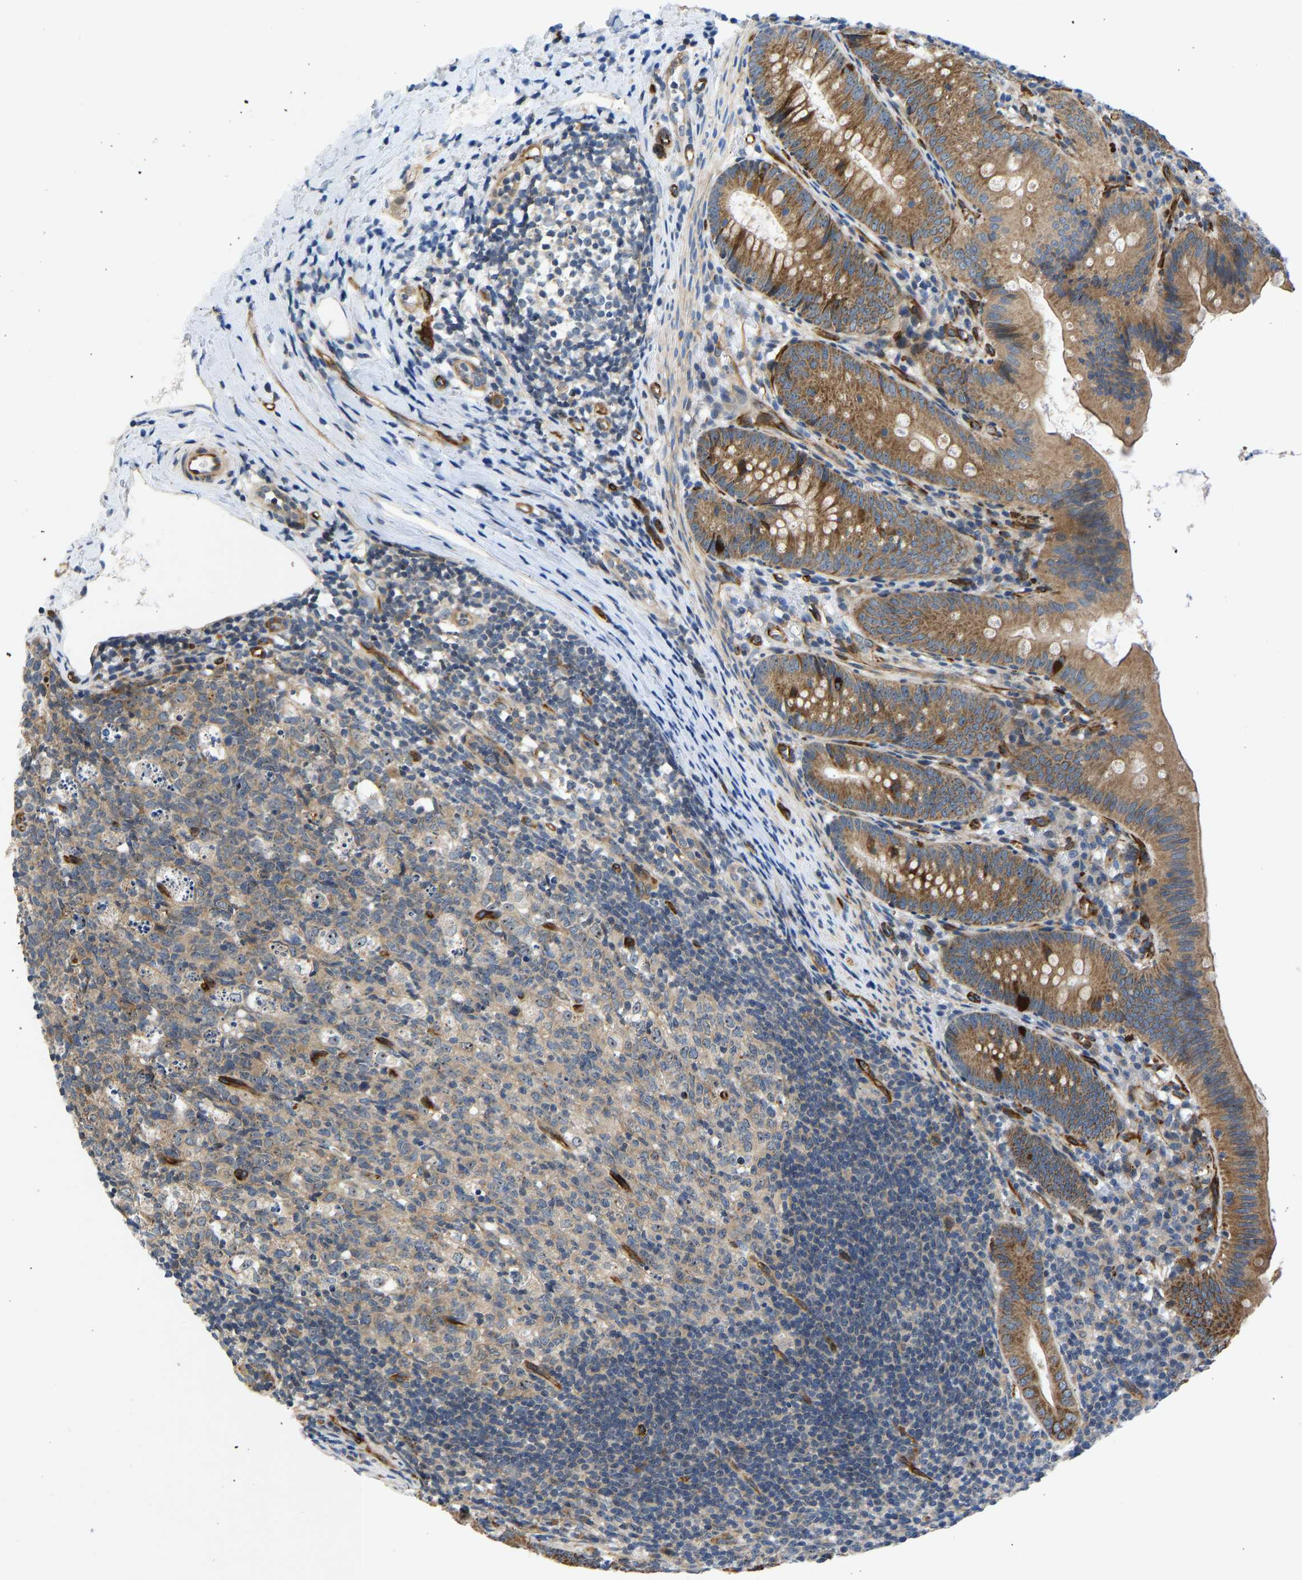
{"staining": {"intensity": "moderate", "quantity": ">75%", "location": "cytoplasmic/membranous"}, "tissue": "appendix", "cell_type": "Glandular cells", "image_type": "normal", "snomed": [{"axis": "morphology", "description": "Normal tissue, NOS"}, {"axis": "topography", "description": "Appendix"}], "caption": "The immunohistochemical stain shows moderate cytoplasmic/membranous staining in glandular cells of benign appendix. The staining is performed using DAB brown chromogen to label protein expression. The nuclei are counter-stained blue using hematoxylin.", "gene": "RESF1", "patient": {"sex": "male", "age": 1}}